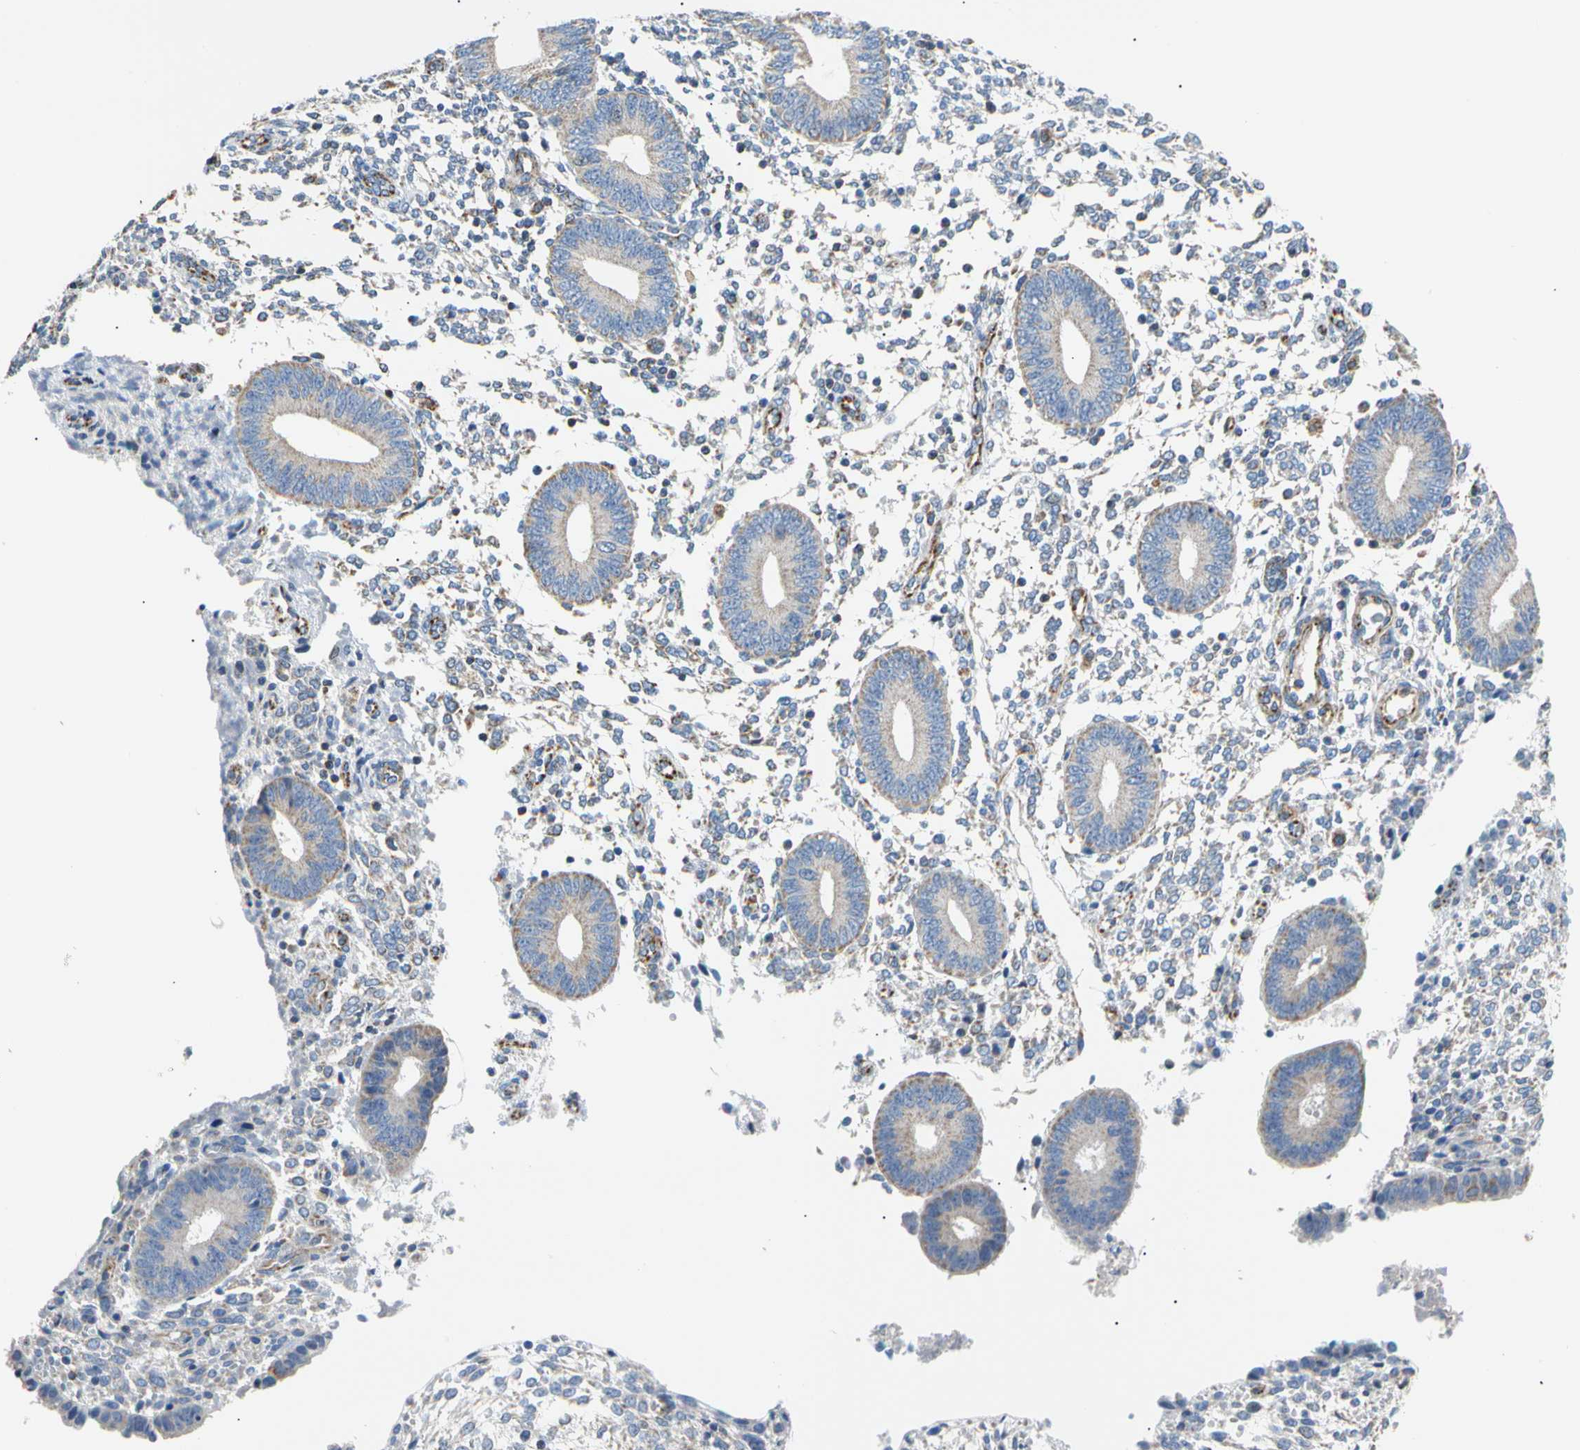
{"staining": {"intensity": "moderate", "quantity": "<25%", "location": "cytoplasmic/membranous"}, "tissue": "endometrium", "cell_type": "Cells in endometrial stroma", "image_type": "normal", "snomed": [{"axis": "morphology", "description": "Normal tissue, NOS"}, {"axis": "topography", "description": "Endometrium"}], "caption": "Protein positivity by immunohistochemistry (IHC) shows moderate cytoplasmic/membranous positivity in about <25% of cells in endometrial stroma in benign endometrium.", "gene": "ACAT1", "patient": {"sex": "female", "age": 35}}